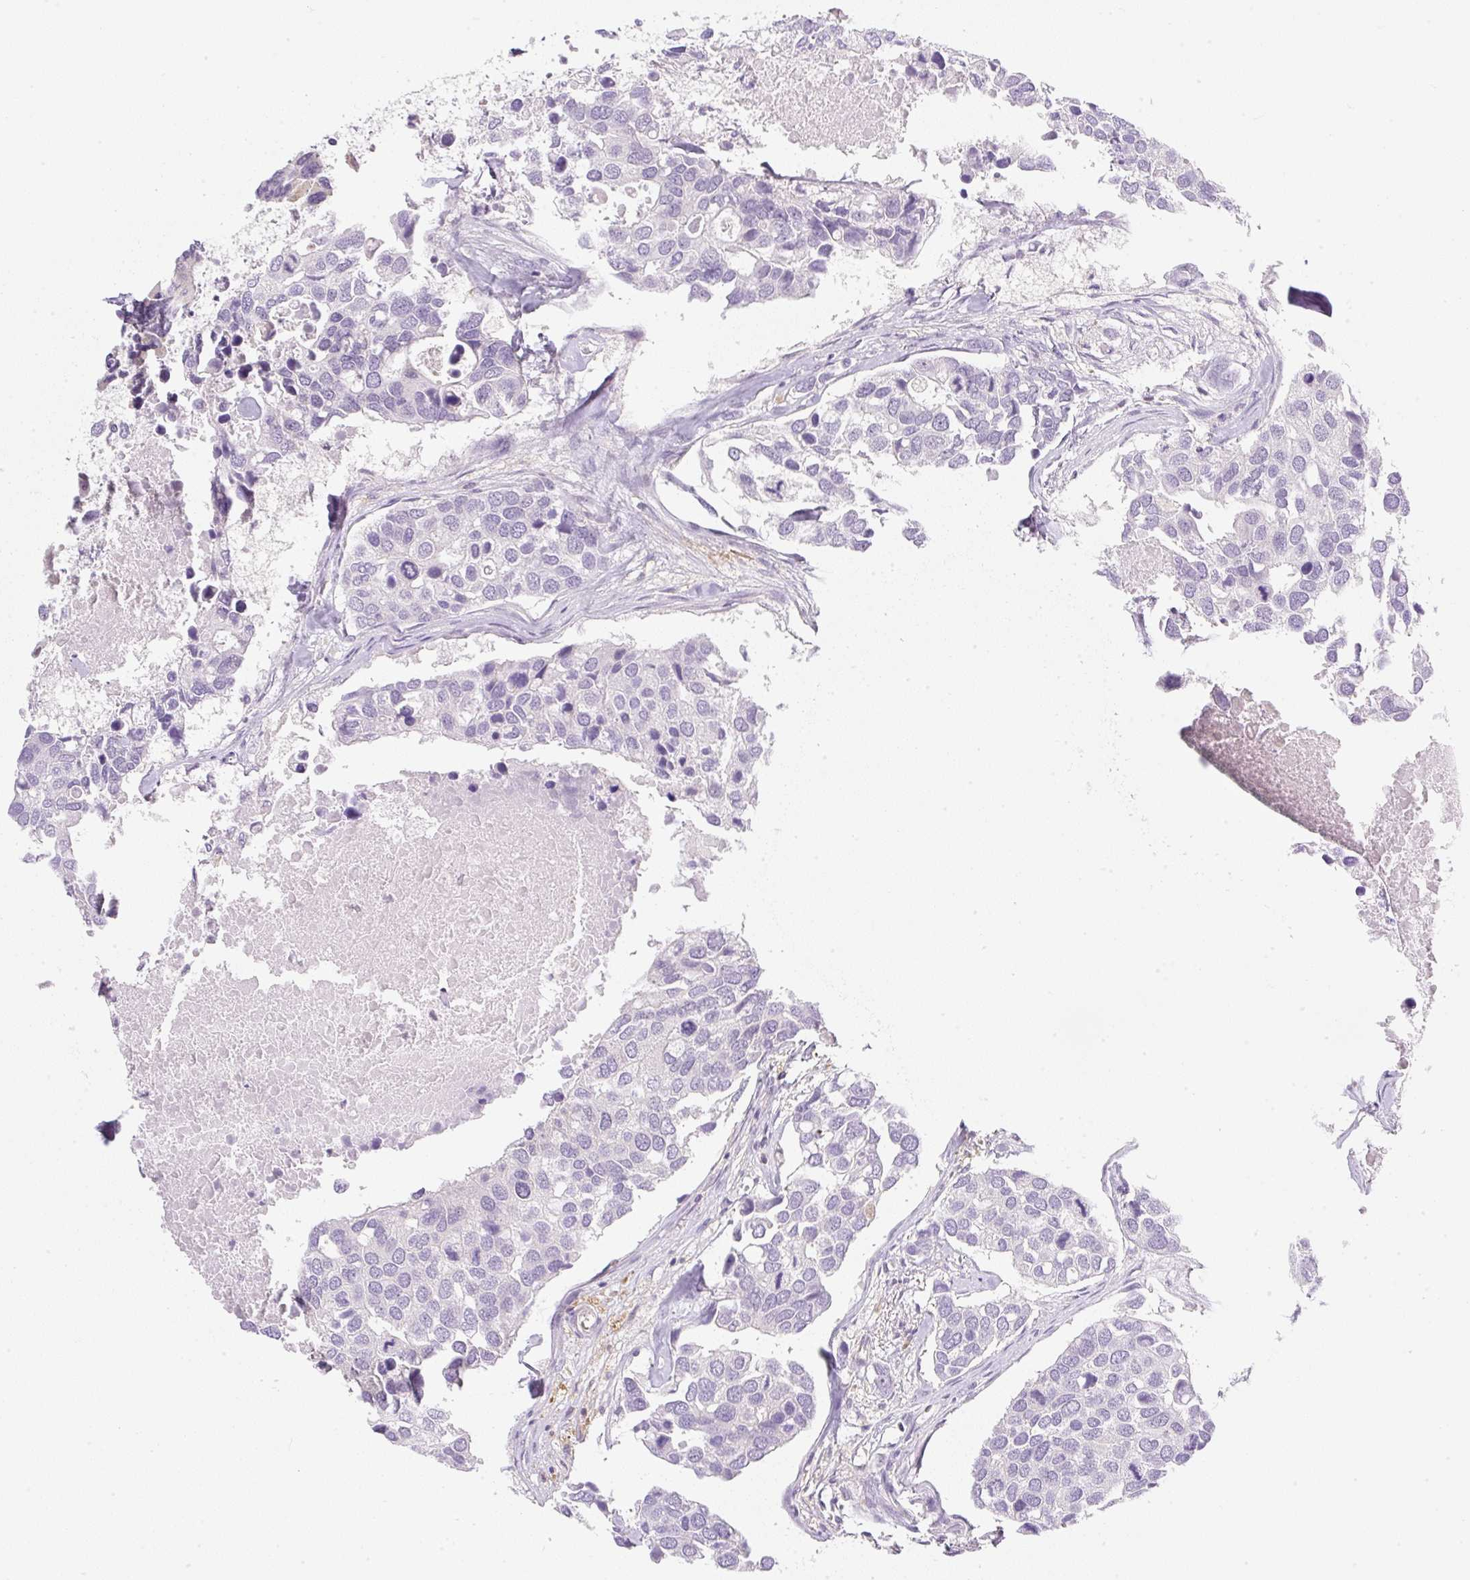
{"staining": {"intensity": "negative", "quantity": "none", "location": "none"}, "tissue": "breast cancer", "cell_type": "Tumor cells", "image_type": "cancer", "snomed": [{"axis": "morphology", "description": "Duct carcinoma"}, {"axis": "topography", "description": "Breast"}], "caption": "Histopathology image shows no significant protein positivity in tumor cells of breast cancer. (DAB (3,3'-diaminobenzidine) IHC visualized using brightfield microscopy, high magnification).", "gene": "OMA1", "patient": {"sex": "female", "age": 83}}